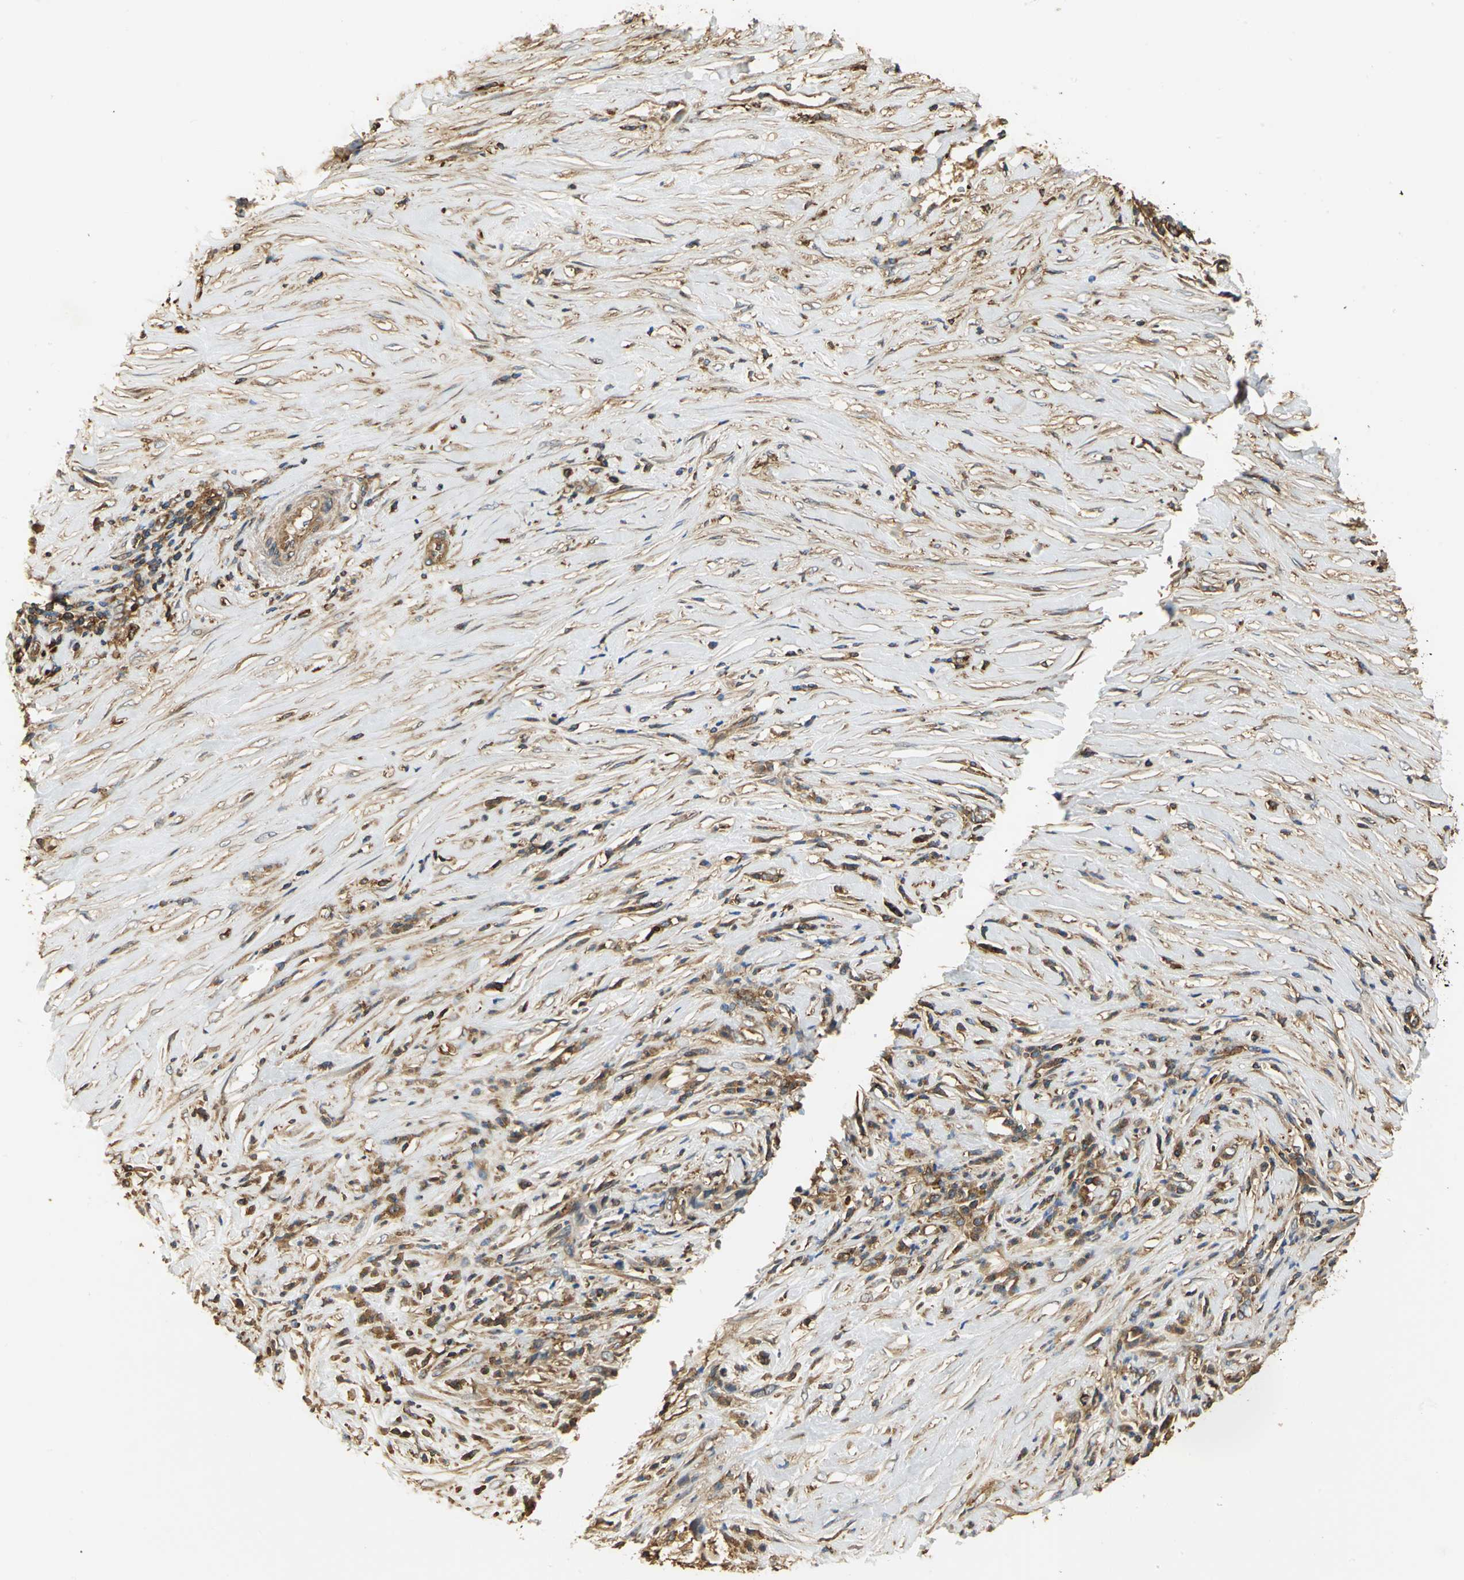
{"staining": {"intensity": "weak", "quantity": "25%-75%", "location": "cytoplasmic/membranous"}, "tissue": "pancreatic cancer", "cell_type": "Tumor cells", "image_type": "cancer", "snomed": [{"axis": "morphology", "description": "Adenocarcinoma, NOS"}, {"axis": "topography", "description": "Pancreas"}], "caption": "Immunohistochemistry (DAB (3,3'-diaminobenzidine)) staining of human adenocarcinoma (pancreatic) exhibits weak cytoplasmic/membranous protein expression in approximately 25%-75% of tumor cells. Using DAB (brown) and hematoxylin (blue) stains, captured at high magnification using brightfield microscopy.", "gene": "TLN1", "patient": {"sex": "female", "age": 59}}